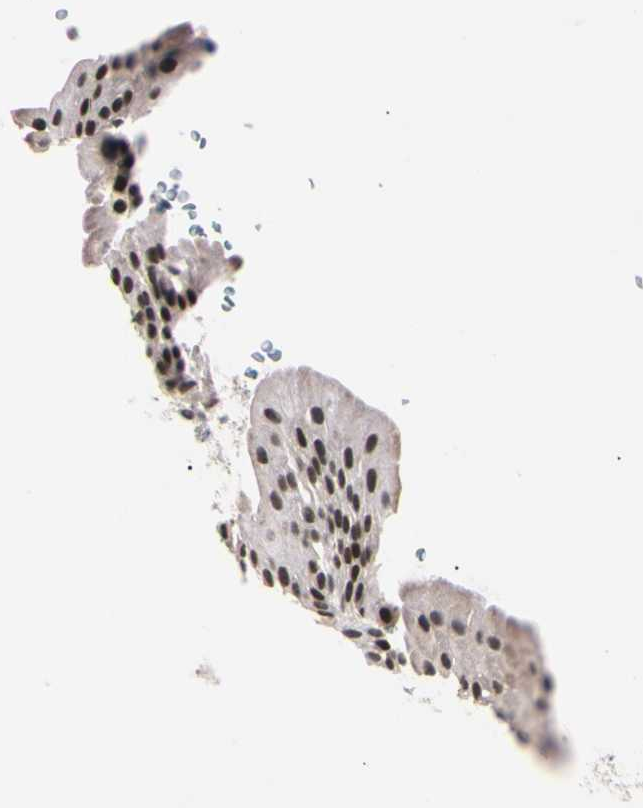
{"staining": {"intensity": "moderate", "quantity": ">75%", "location": "nuclear"}, "tissue": "urothelial cancer", "cell_type": "Tumor cells", "image_type": "cancer", "snomed": [{"axis": "morphology", "description": "Urothelial carcinoma, Low grade"}, {"axis": "topography", "description": "Smooth muscle"}, {"axis": "topography", "description": "Urinary bladder"}], "caption": "Immunohistochemistry (DAB) staining of urothelial cancer displays moderate nuclear protein positivity in approximately >75% of tumor cells.", "gene": "C1orf174", "patient": {"sex": "male", "age": 60}}